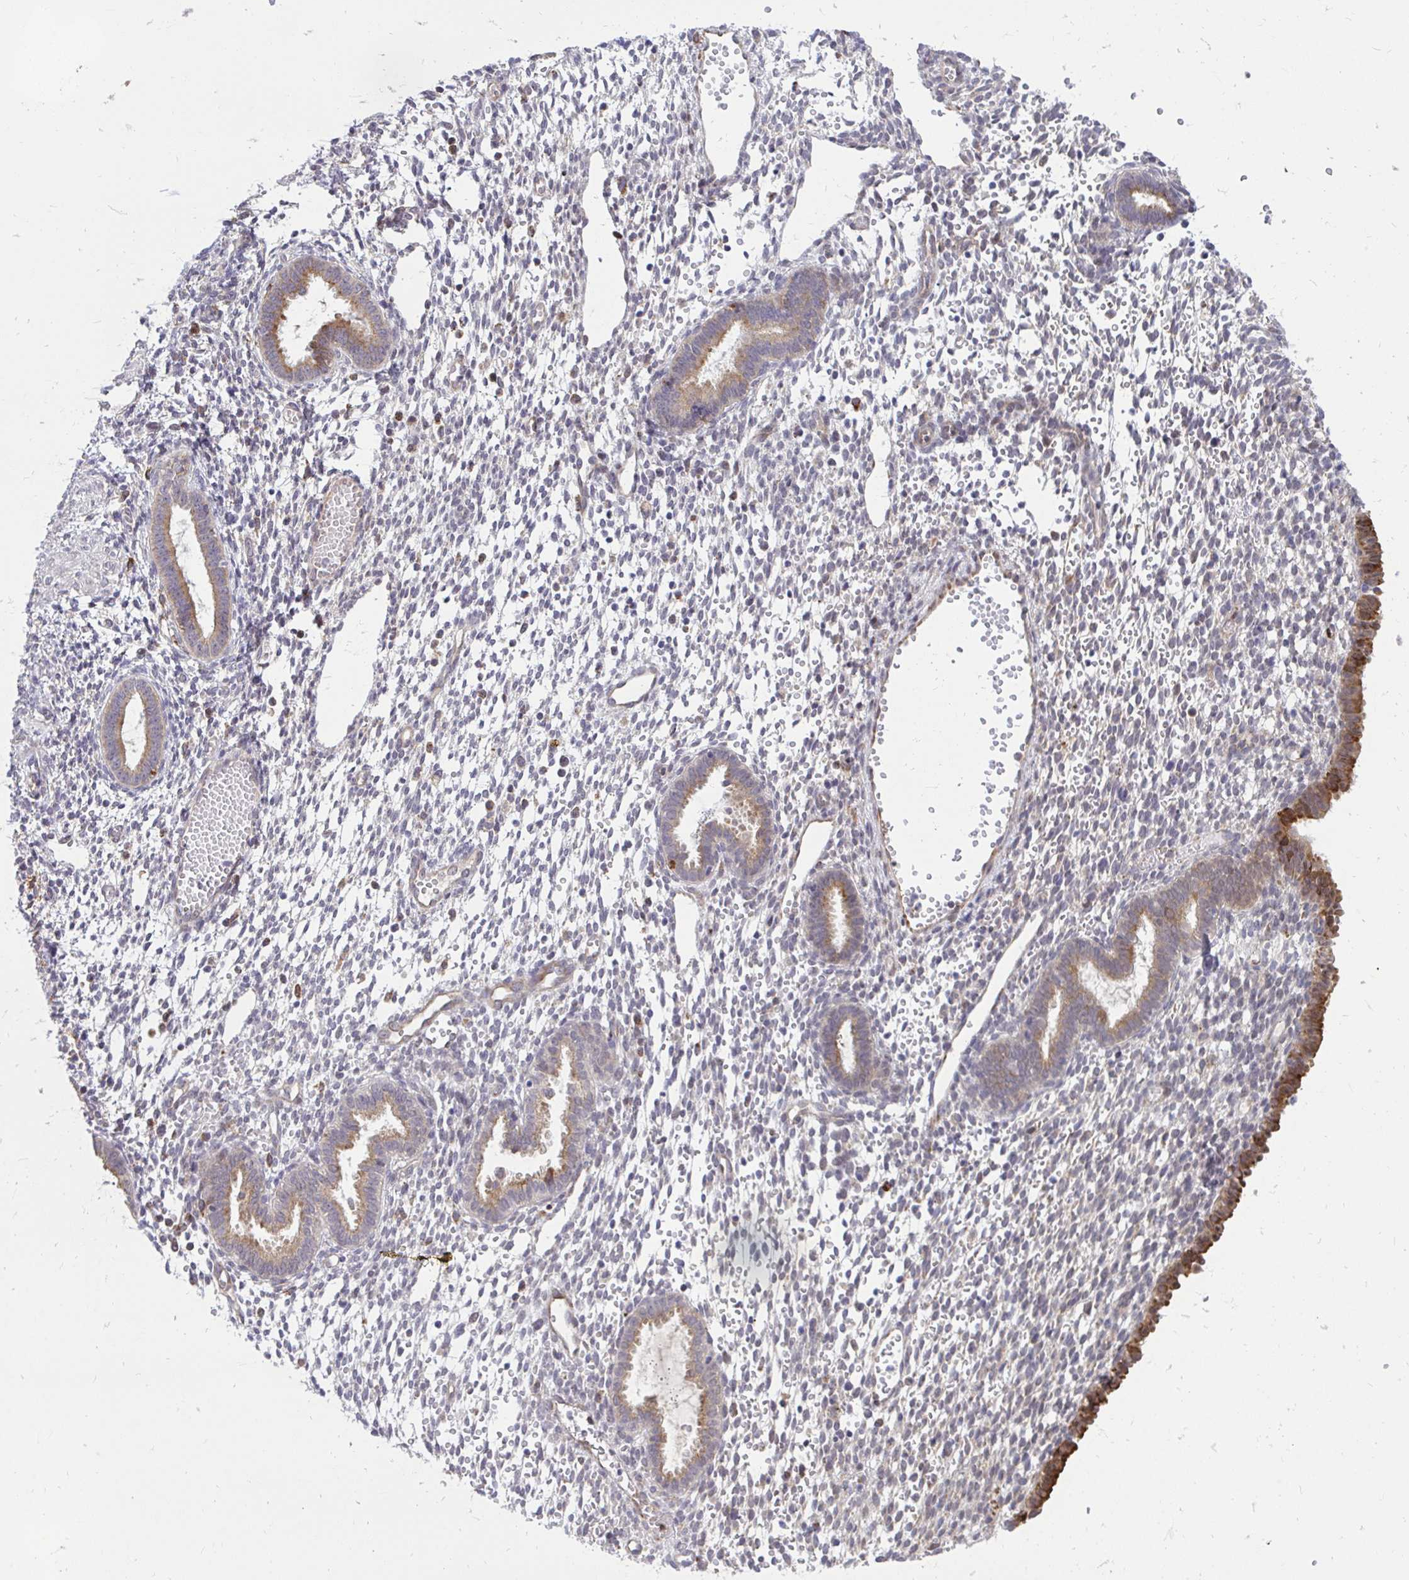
{"staining": {"intensity": "moderate", "quantity": "<25%", "location": "cytoplasmic/membranous"}, "tissue": "endometrium", "cell_type": "Cells in endometrial stroma", "image_type": "normal", "snomed": [{"axis": "morphology", "description": "Normal tissue, NOS"}, {"axis": "topography", "description": "Endometrium"}], "caption": "Protein staining of unremarkable endometrium demonstrates moderate cytoplasmic/membranous staining in approximately <25% of cells in endometrial stroma. The staining was performed using DAB, with brown indicating positive protein expression. Nuclei are stained blue with hematoxylin.", "gene": "NAALAD2", "patient": {"sex": "female", "age": 36}}